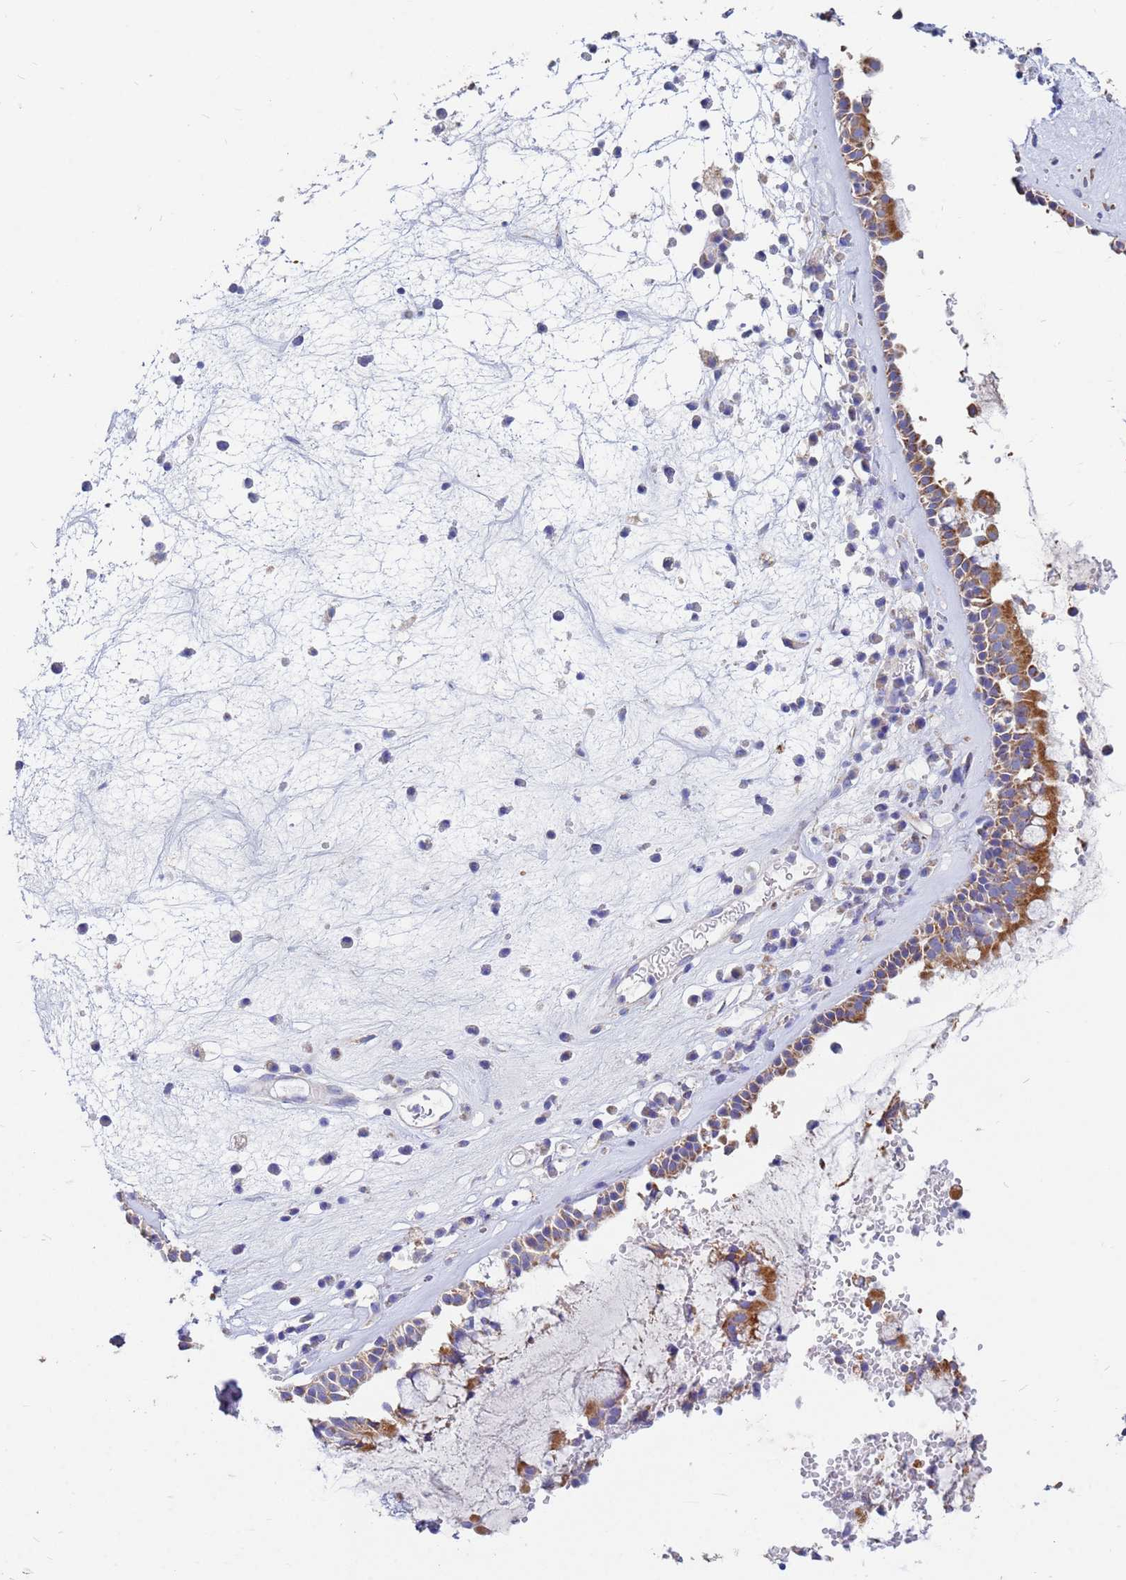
{"staining": {"intensity": "moderate", "quantity": ">75%", "location": "cytoplasmic/membranous"}, "tissue": "nasopharynx", "cell_type": "Respiratory epithelial cells", "image_type": "normal", "snomed": [{"axis": "morphology", "description": "Normal tissue, NOS"}, {"axis": "morphology", "description": "Inflammation, NOS"}, {"axis": "topography", "description": "Nasopharynx"}], "caption": "Unremarkable nasopharynx shows moderate cytoplasmic/membranous staining in approximately >75% of respiratory epithelial cells.", "gene": "UQCRHL", "patient": {"sex": "male", "age": 70}}